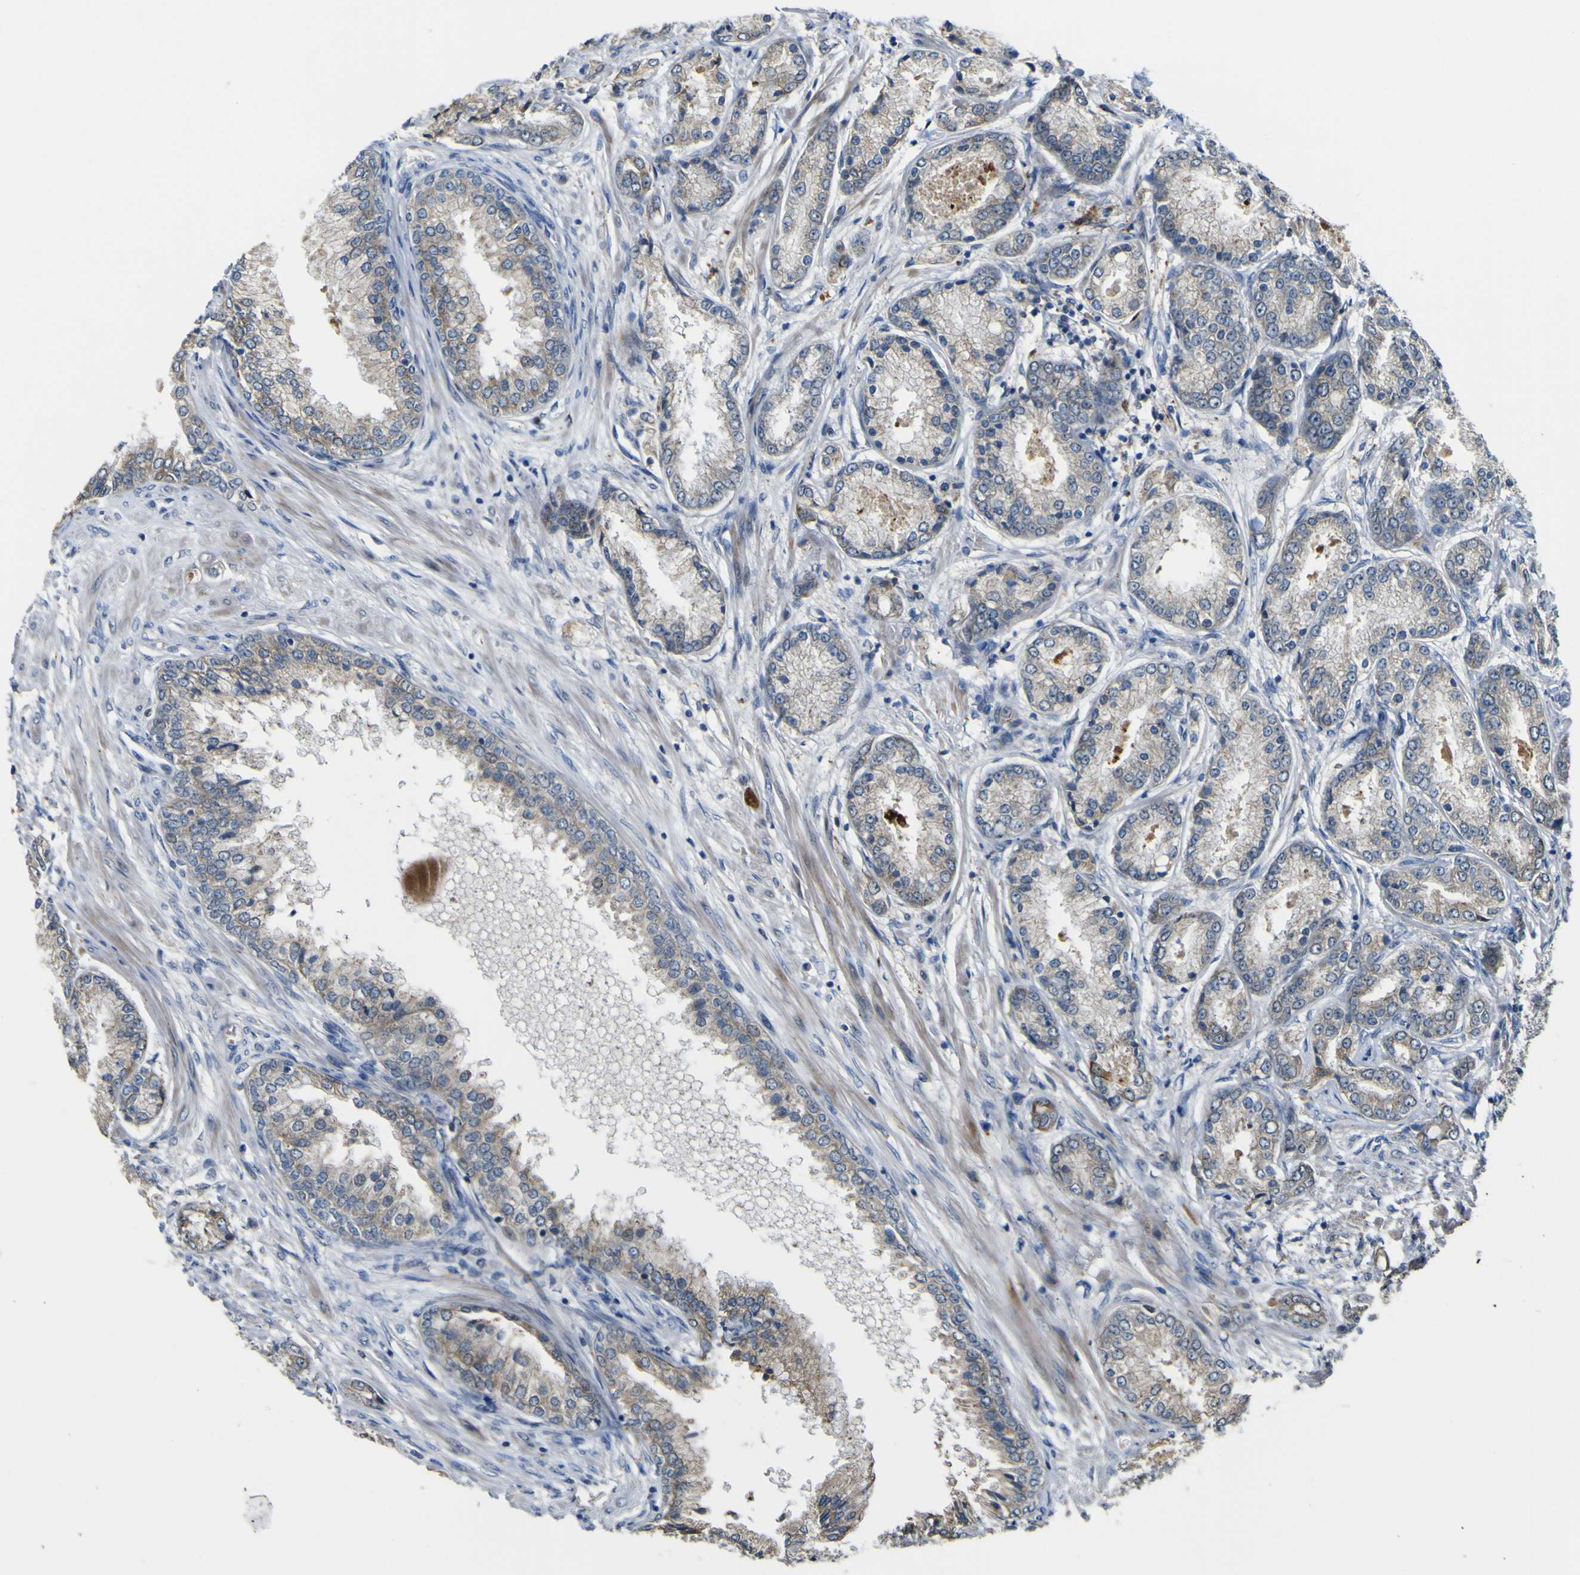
{"staining": {"intensity": "weak", "quantity": ">75%", "location": "cytoplasmic/membranous"}, "tissue": "prostate cancer", "cell_type": "Tumor cells", "image_type": "cancer", "snomed": [{"axis": "morphology", "description": "Adenocarcinoma, High grade"}, {"axis": "topography", "description": "Prostate"}], "caption": "The micrograph shows a brown stain indicating the presence of a protein in the cytoplasmic/membranous of tumor cells in adenocarcinoma (high-grade) (prostate).", "gene": "LBHD1", "patient": {"sex": "male", "age": 59}}